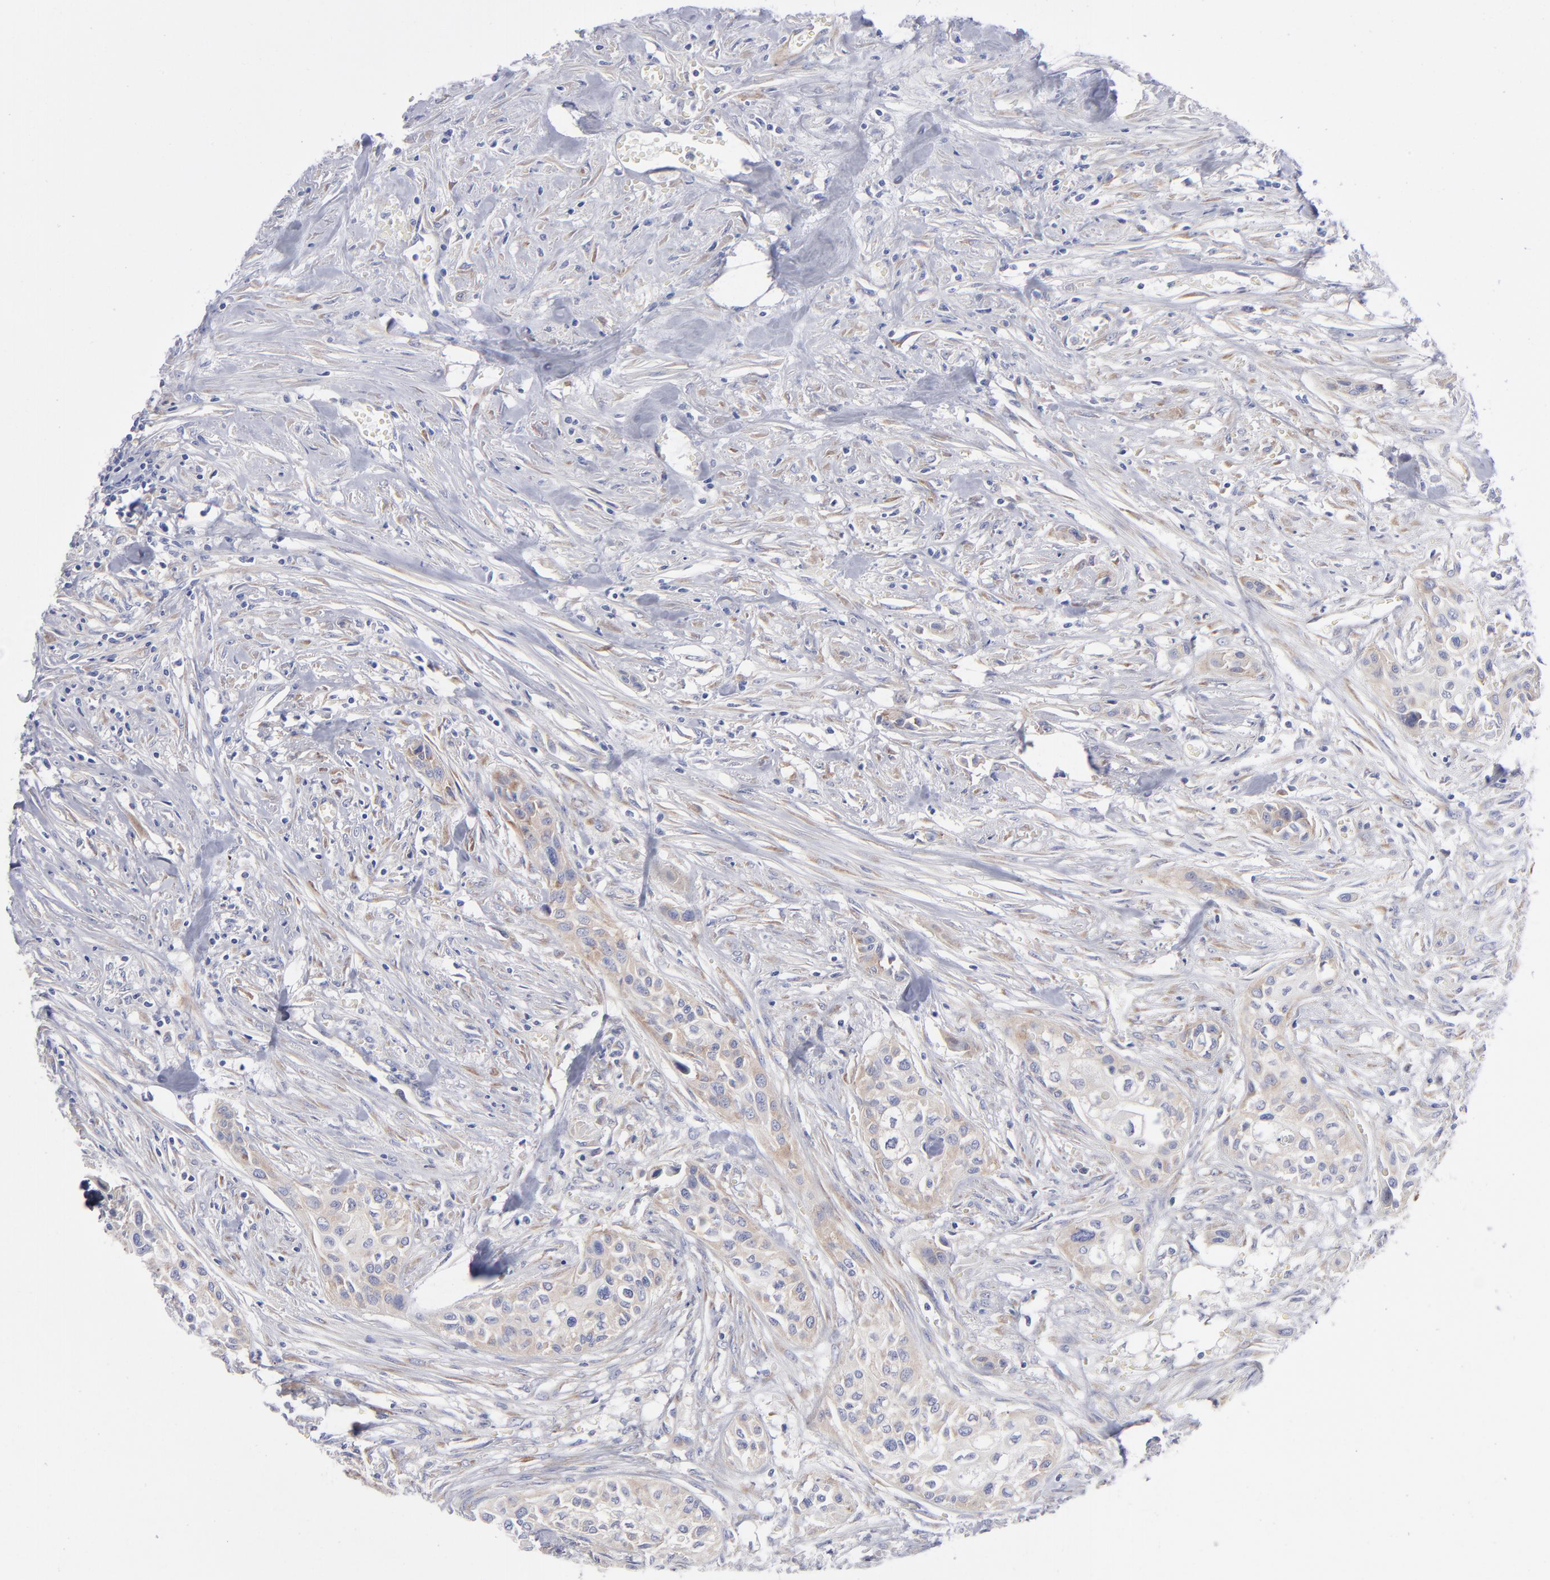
{"staining": {"intensity": "strong", "quantity": ">75%", "location": "cytoplasmic/membranous"}, "tissue": "urothelial cancer", "cell_type": "Tumor cells", "image_type": "cancer", "snomed": [{"axis": "morphology", "description": "Urothelial carcinoma, High grade"}, {"axis": "topography", "description": "Urinary bladder"}], "caption": "Urothelial cancer stained with a protein marker exhibits strong staining in tumor cells.", "gene": "EIF2AK2", "patient": {"sex": "male", "age": 74}}